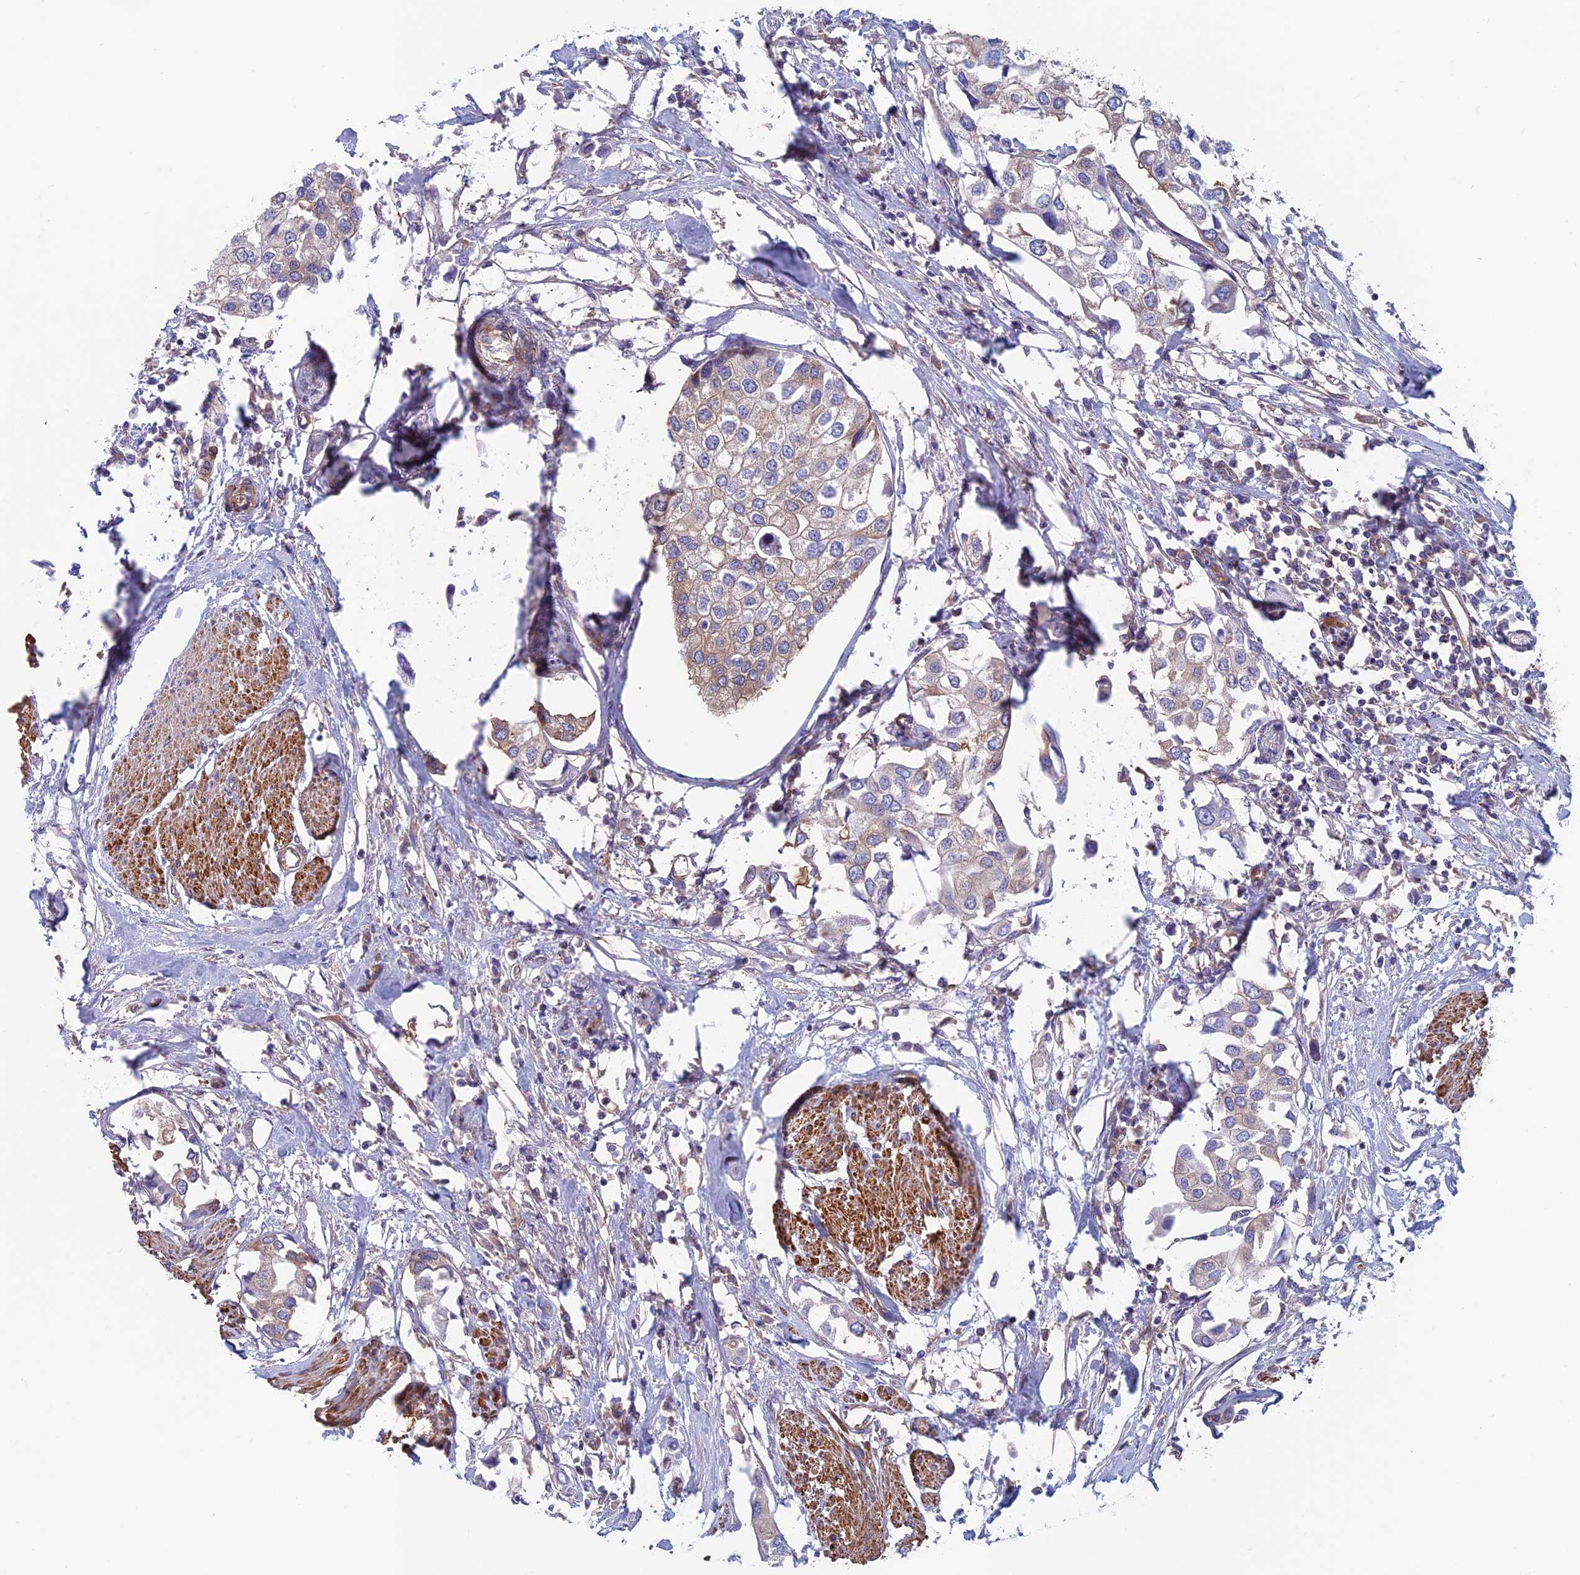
{"staining": {"intensity": "weak", "quantity": "<25%", "location": "cytoplasmic/membranous"}, "tissue": "urothelial cancer", "cell_type": "Tumor cells", "image_type": "cancer", "snomed": [{"axis": "morphology", "description": "Urothelial carcinoma, High grade"}, {"axis": "topography", "description": "Urinary bladder"}], "caption": "Immunohistochemistry histopathology image of neoplastic tissue: high-grade urothelial carcinoma stained with DAB displays no significant protein positivity in tumor cells. (DAB (3,3'-diaminobenzidine) immunohistochemistry with hematoxylin counter stain).", "gene": "DNM1L", "patient": {"sex": "male", "age": 64}}